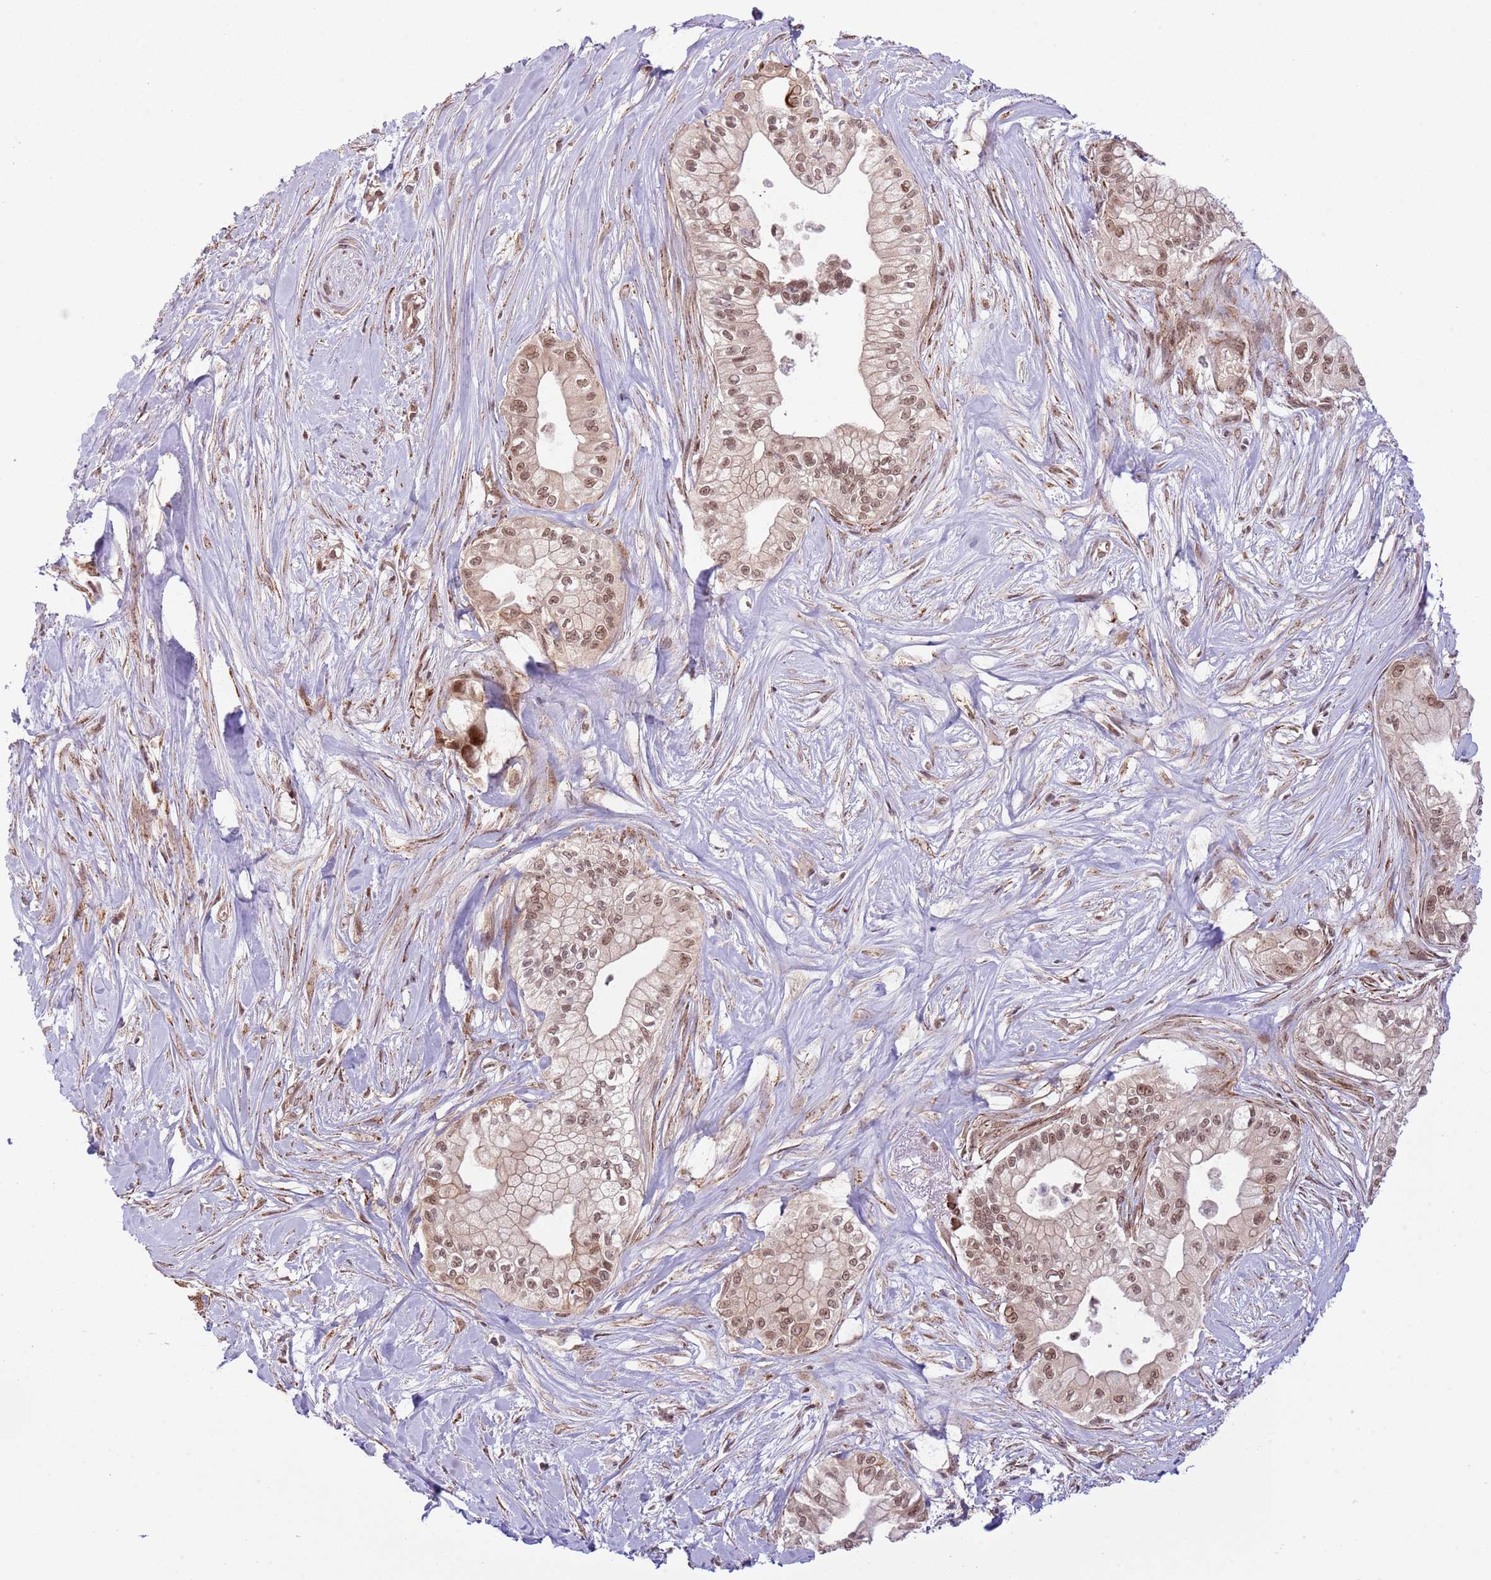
{"staining": {"intensity": "moderate", "quantity": ">75%", "location": "nuclear"}, "tissue": "pancreatic cancer", "cell_type": "Tumor cells", "image_type": "cancer", "snomed": [{"axis": "morphology", "description": "Adenocarcinoma, NOS"}, {"axis": "topography", "description": "Pancreas"}], "caption": "Protein analysis of pancreatic cancer (adenocarcinoma) tissue displays moderate nuclear staining in about >75% of tumor cells.", "gene": "CHD1", "patient": {"sex": "male", "age": 78}}